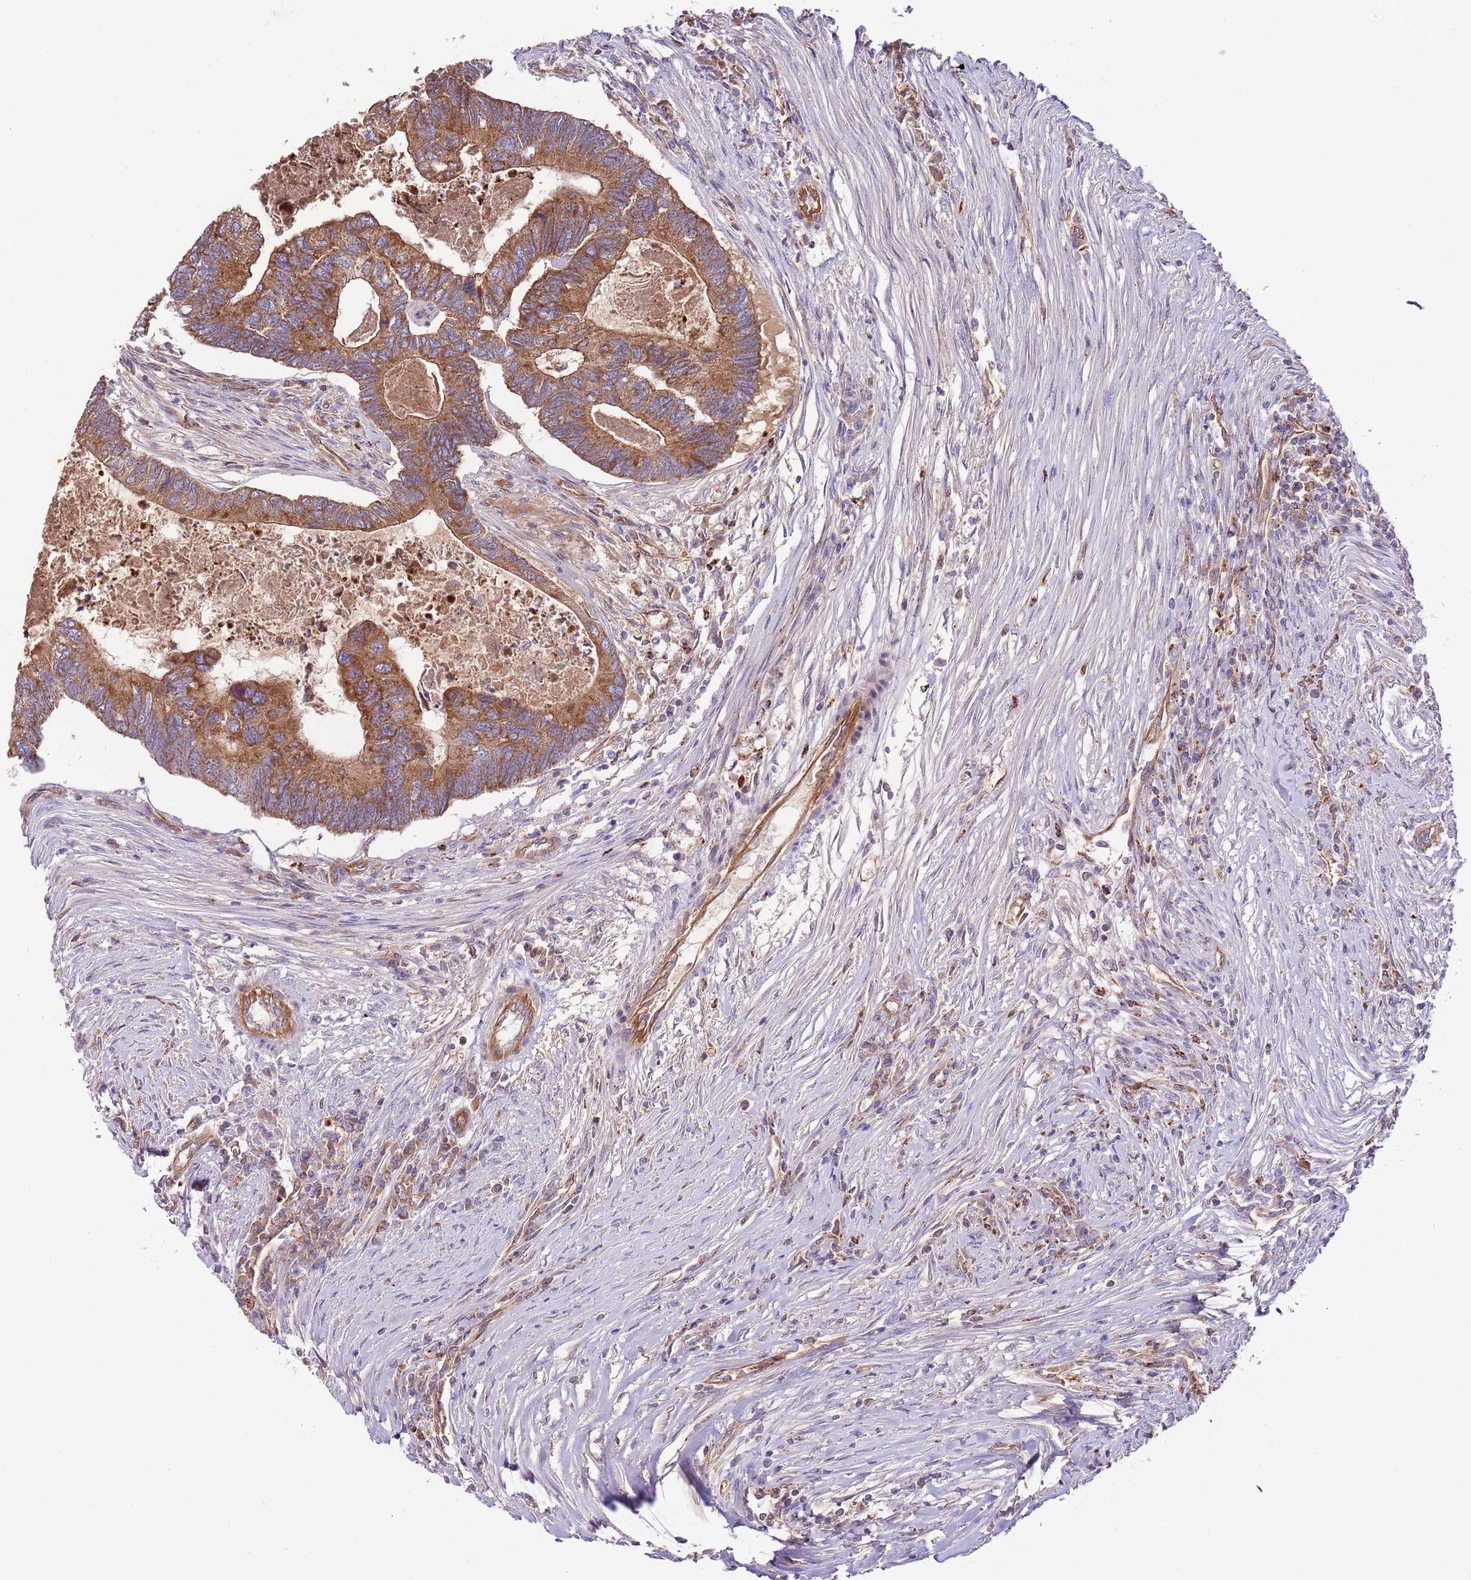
{"staining": {"intensity": "strong", "quantity": ">75%", "location": "cytoplasmic/membranous"}, "tissue": "colorectal cancer", "cell_type": "Tumor cells", "image_type": "cancer", "snomed": [{"axis": "morphology", "description": "Adenocarcinoma, NOS"}, {"axis": "topography", "description": "Colon"}], "caption": "Human adenocarcinoma (colorectal) stained with a protein marker reveals strong staining in tumor cells.", "gene": "DOCK6", "patient": {"sex": "female", "age": 67}}